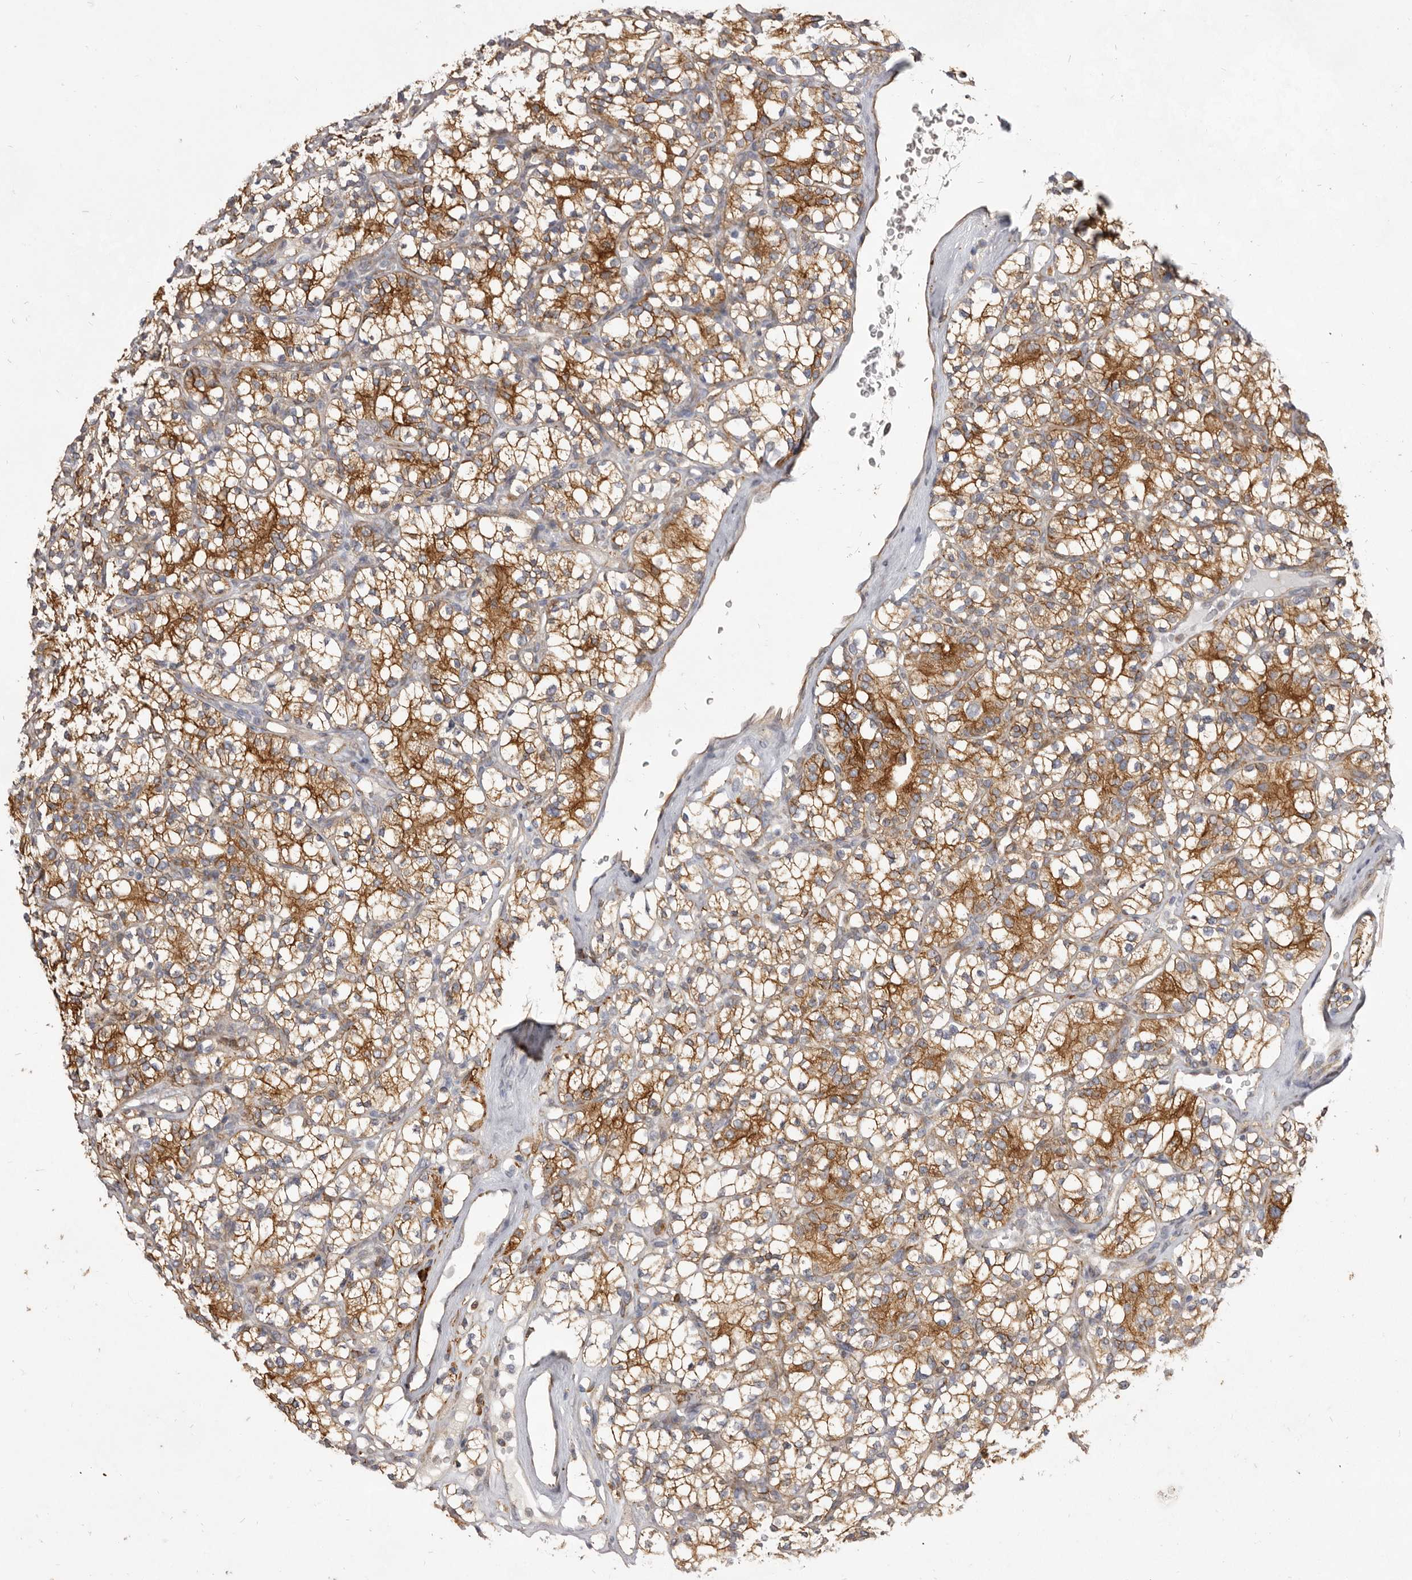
{"staining": {"intensity": "moderate", "quantity": ">75%", "location": "cytoplasmic/membranous"}, "tissue": "renal cancer", "cell_type": "Tumor cells", "image_type": "cancer", "snomed": [{"axis": "morphology", "description": "Adenocarcinoma, NOS"}, {"axis": "topography", "description": "Kidney"}], "caption": "This is an image of immunohistochemistry staining of renal cancer (adenocarcinoma), which shows moderate staining in the cytoplasmic/membranous of tumor cells.", "gene": "VPS45", "patient": {"sex": "male", "age": 77}}